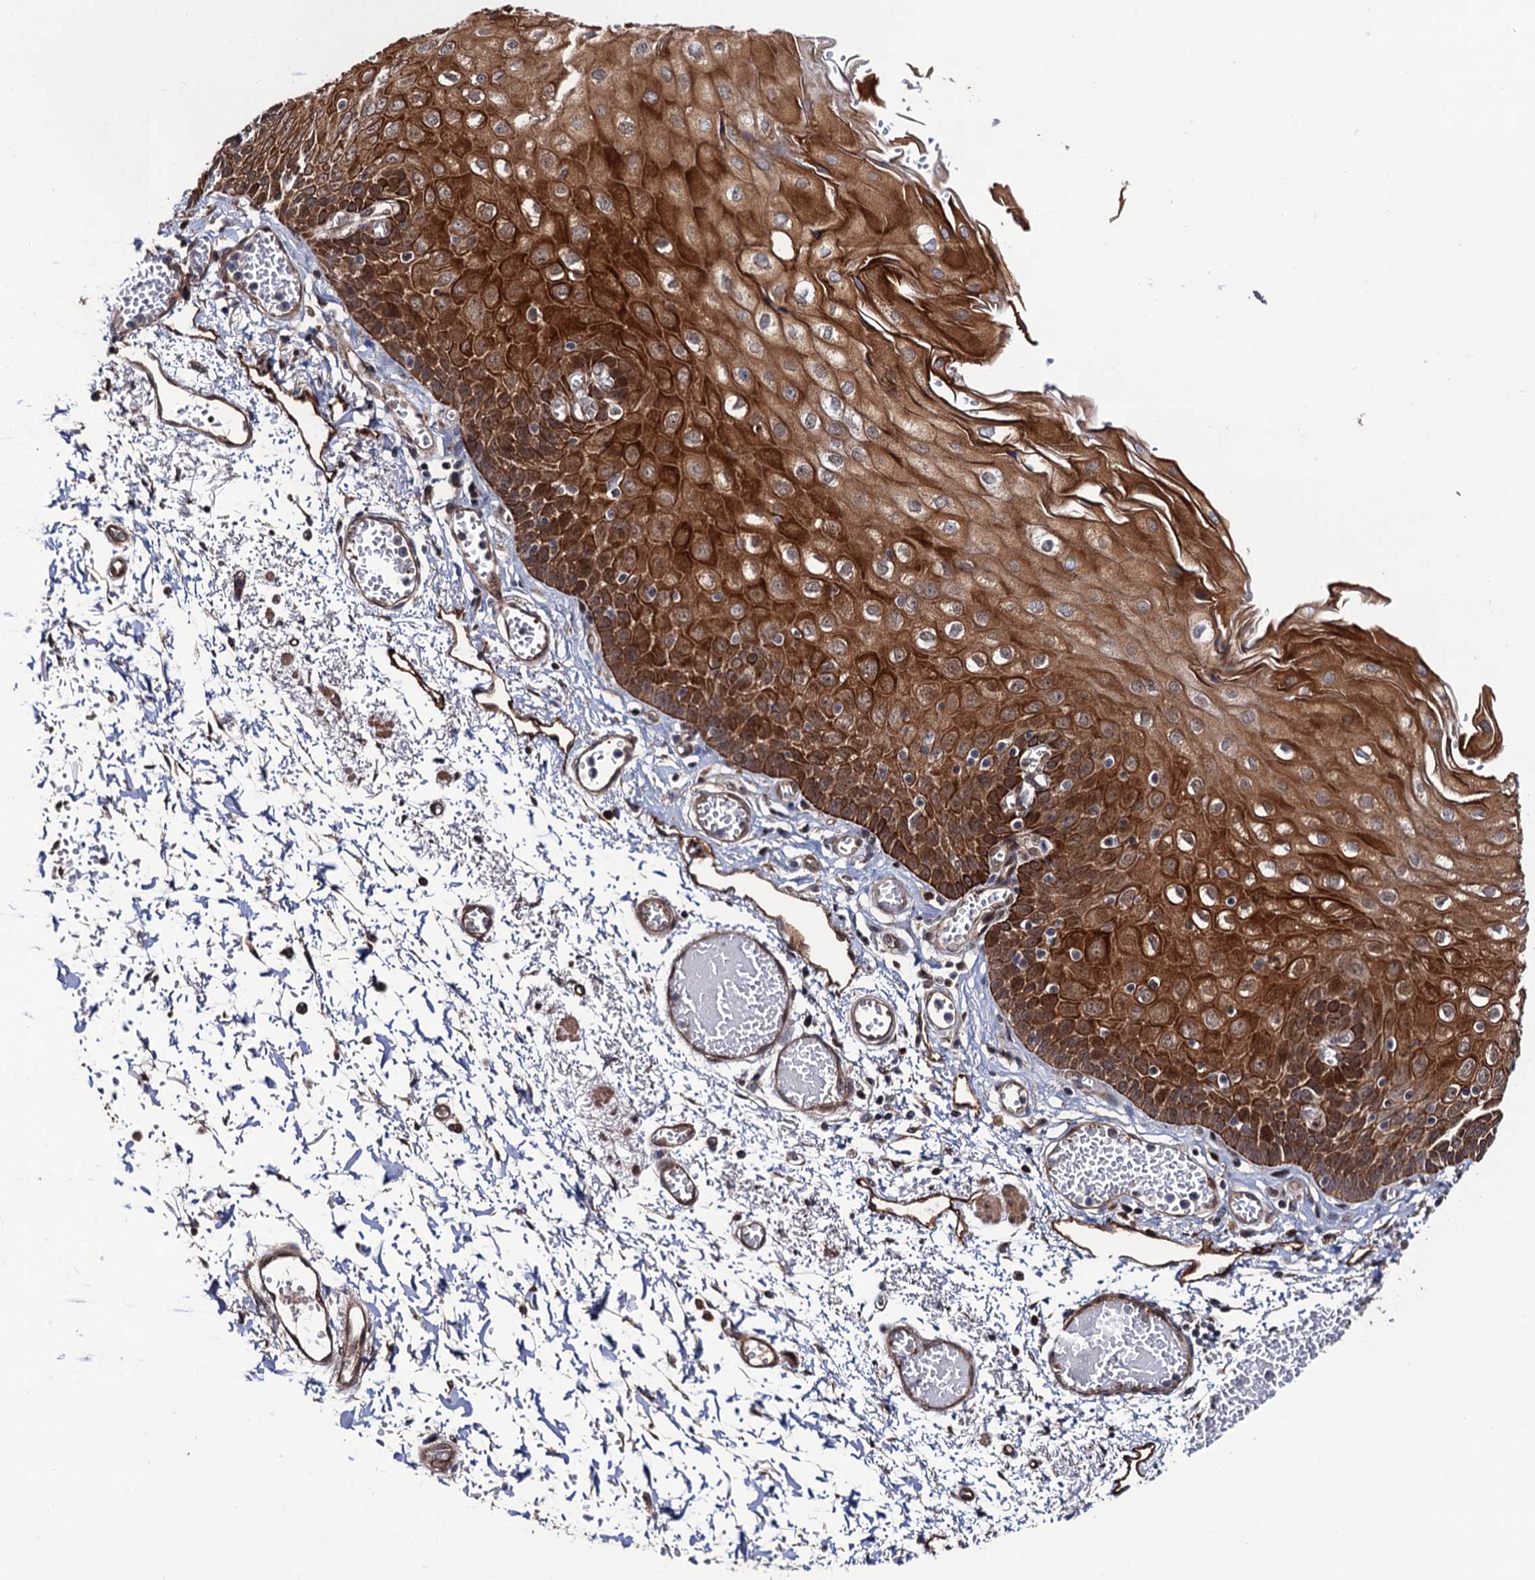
{"staining": {"intensity": "strong", "quantity": ">75%", "location": "cytoplasmic/membranous"}, "tissue": "esophagus", "cell_type": "Squamous epithelial cells", "image_type": "normal", "snomed": [{"axis": "morphology", "description": "Normal tissue, NOS"}, {"axis": "topography", "description": "Esophagus"}], "caption": "Squamous epithelial cells show strong cytoplasmic/membranous staining in about >75% of cells in unremarkable esophagus.", "gene": "LRRC63", "patient": {"sex": "male", "age": 81}}